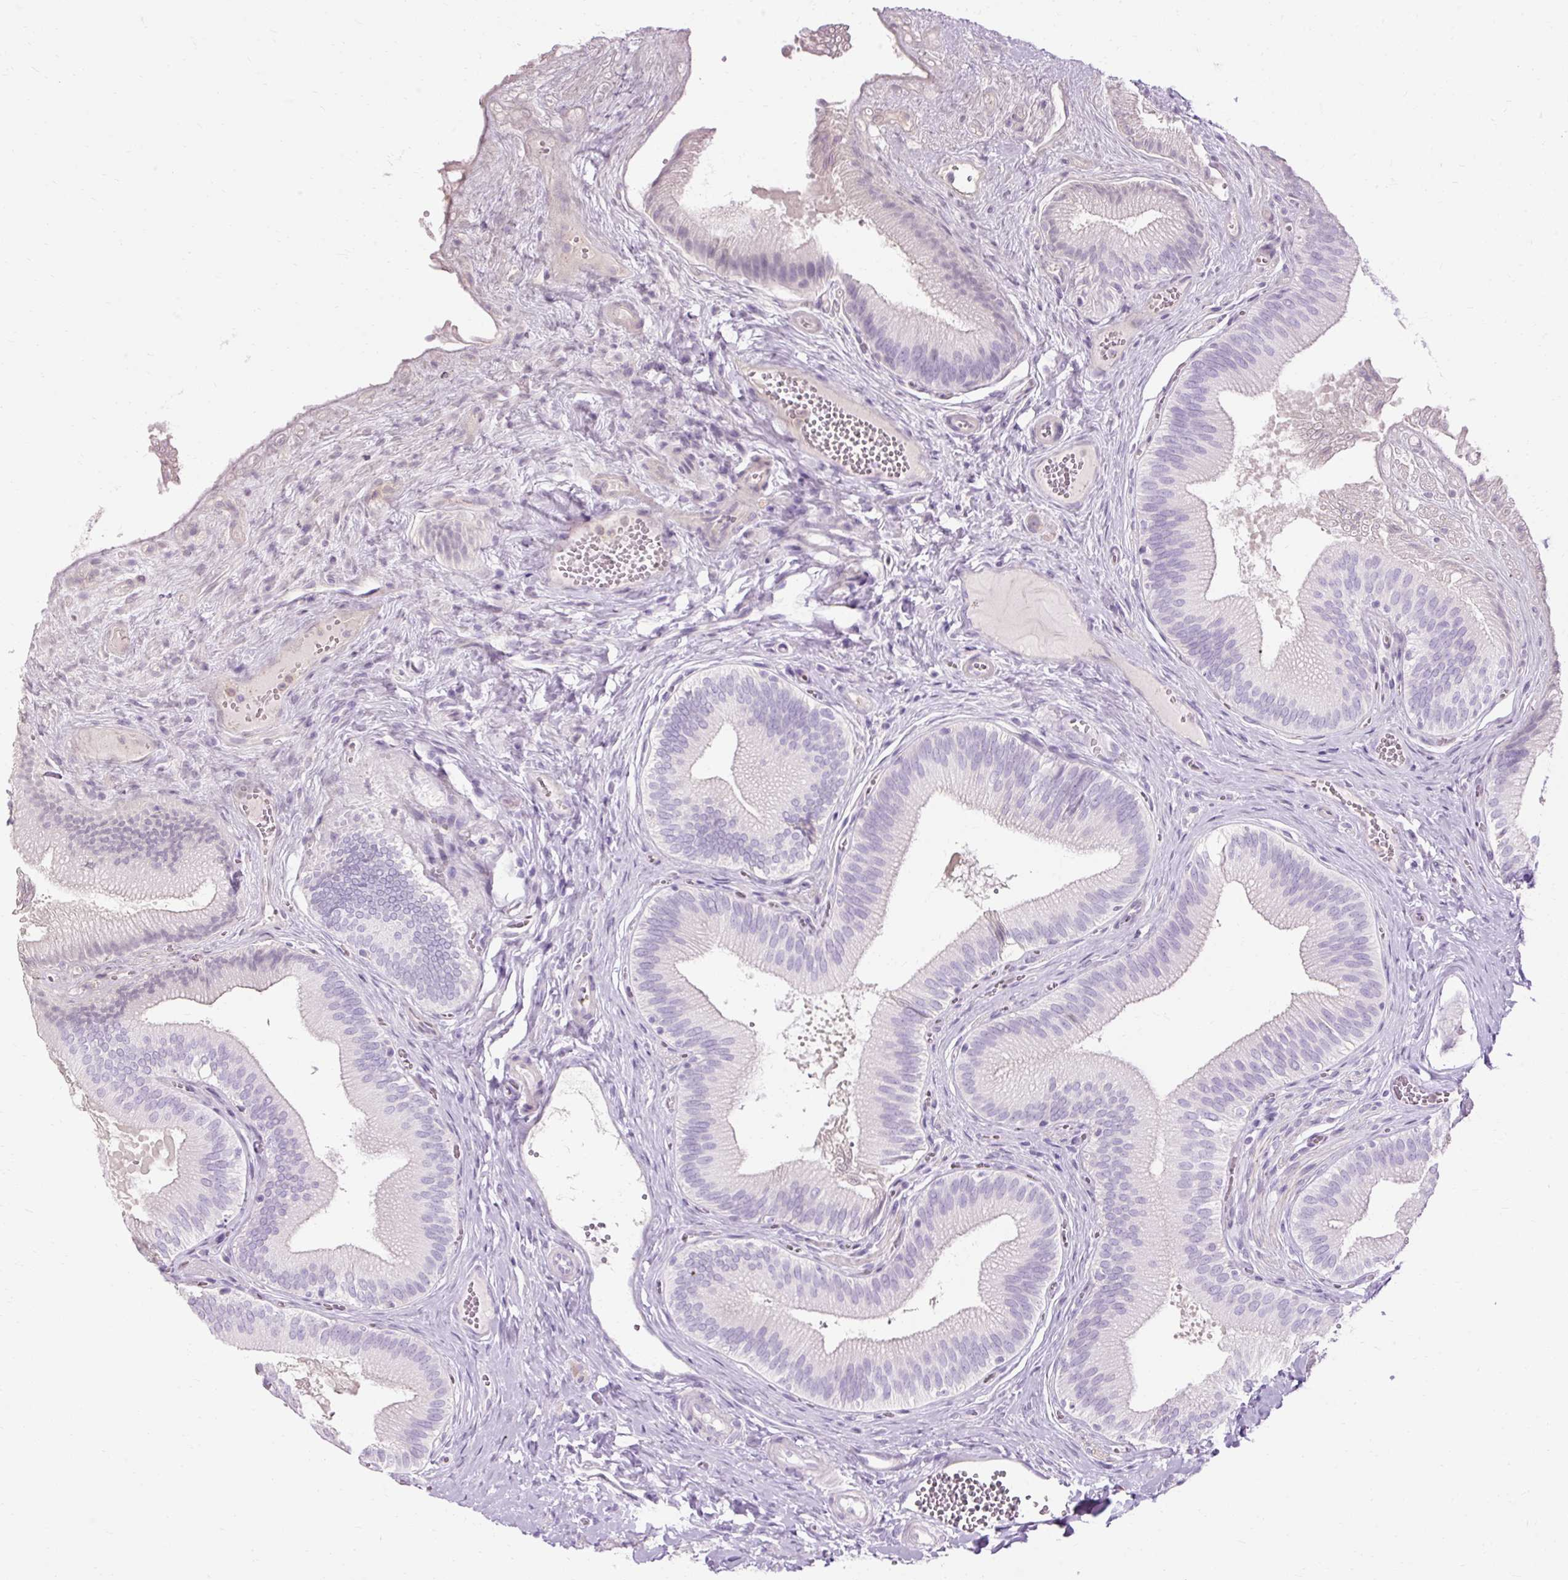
{"staining": {"intensity": "negative", "quantity": "none", "location": "none"}, "tissue": "gallbladder", "cell_type": "Glandular cells", "image_type": "normal", "snomed": [{"axis": "morphology", "description": "Normal tissue, NOS"}, {"axis": "topography", "description": "Gallbladder"}], "caption": "The histopathology image shows no significant staining in glandular cells of gallbladder. (DAB (3,3'-diaminobenzidine) immunohistochemistry (IHC) with hematoxylin counter stain).", "gene": "HSD11B1", "patient": {"sex": "male", "age": 17}}